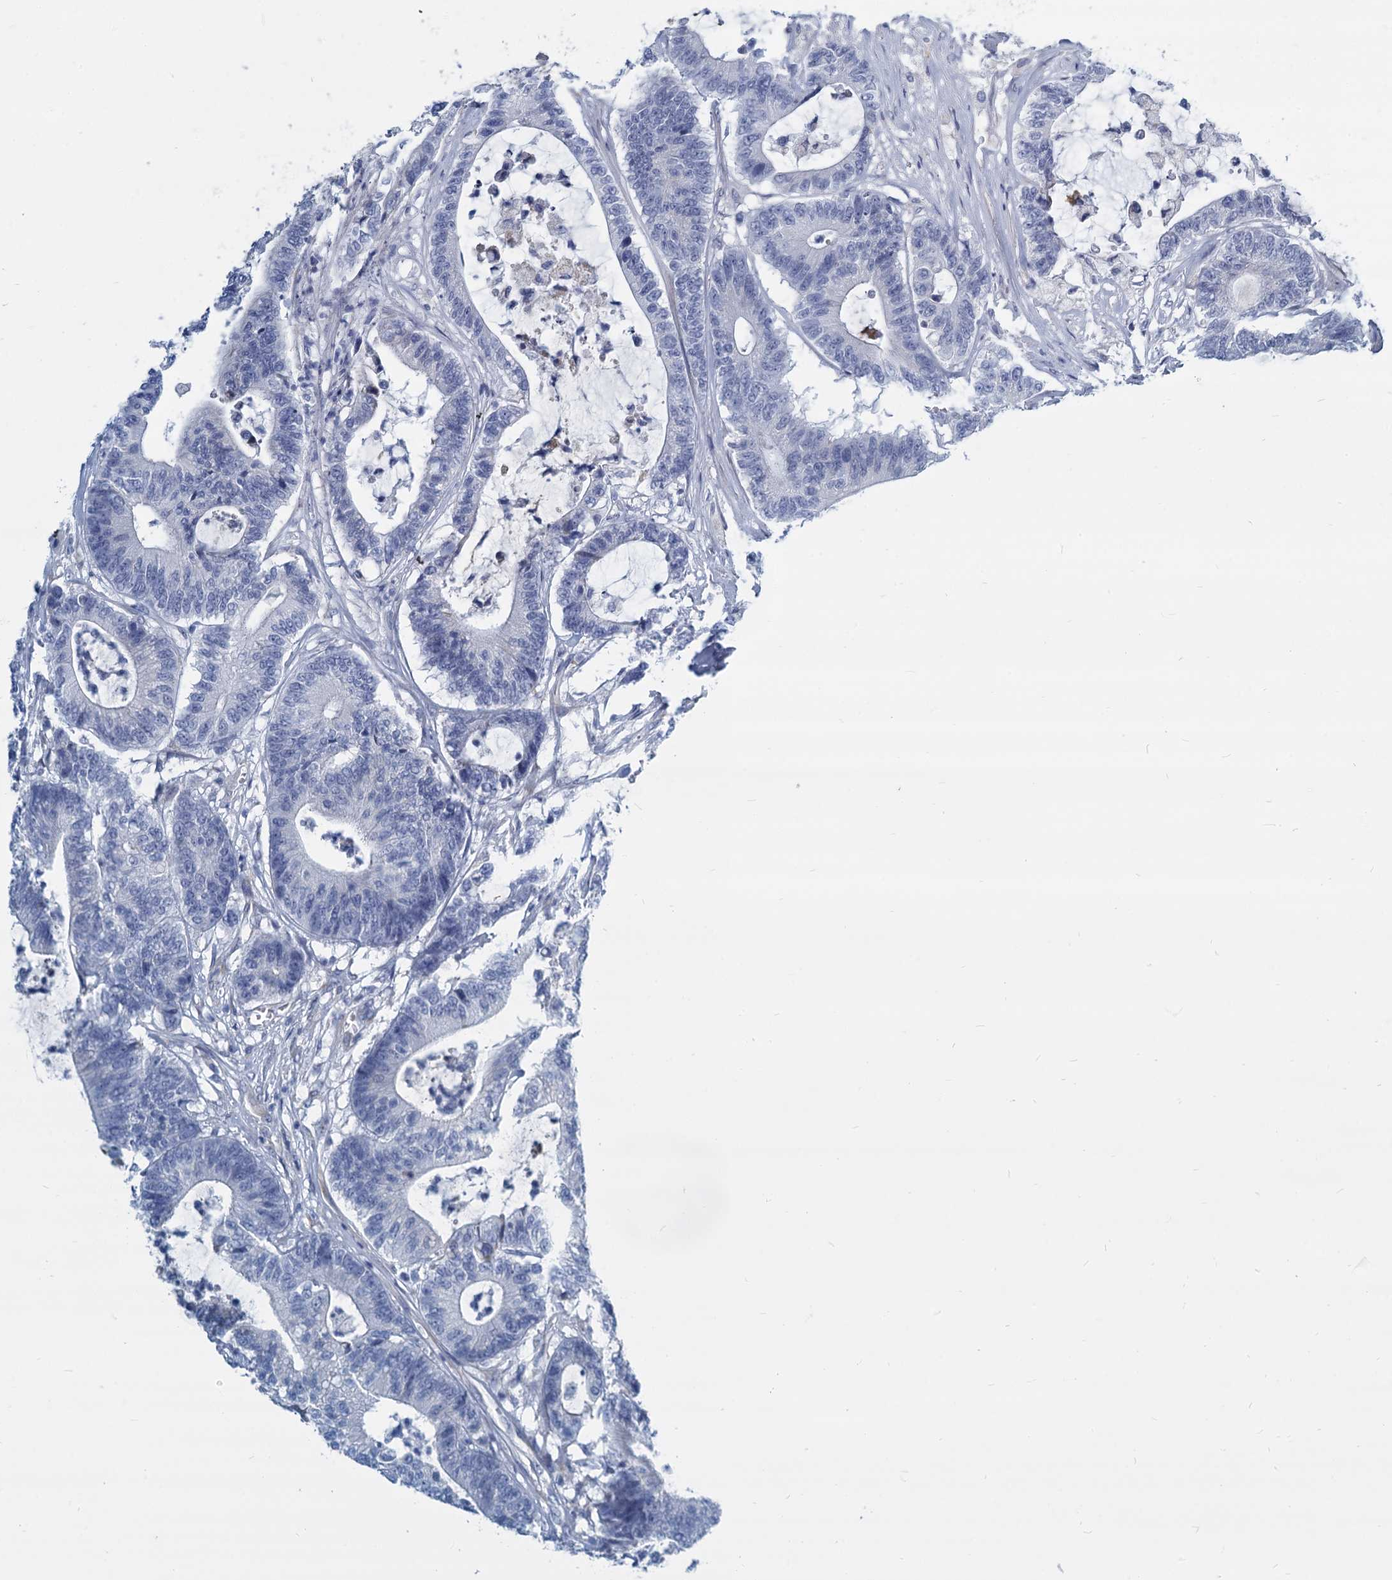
{"staining": {"intensity": "negative", "quantity": "none", "location": "none"}, "tissue": "colorectal cancer", "cell_type": "Tumor cells", "image_type": "cancer", "snomed": [{"axis": "morphology", "description": "Adenocarcinoma, NOS"}, {"axis": "topography", "description": "Colon"}], "caption": "The image displays no staining of tumor cells in colorectal adenocarcinoma.", "gene": "GSTM3", "patient": {"sex": "female", "age": 84}}